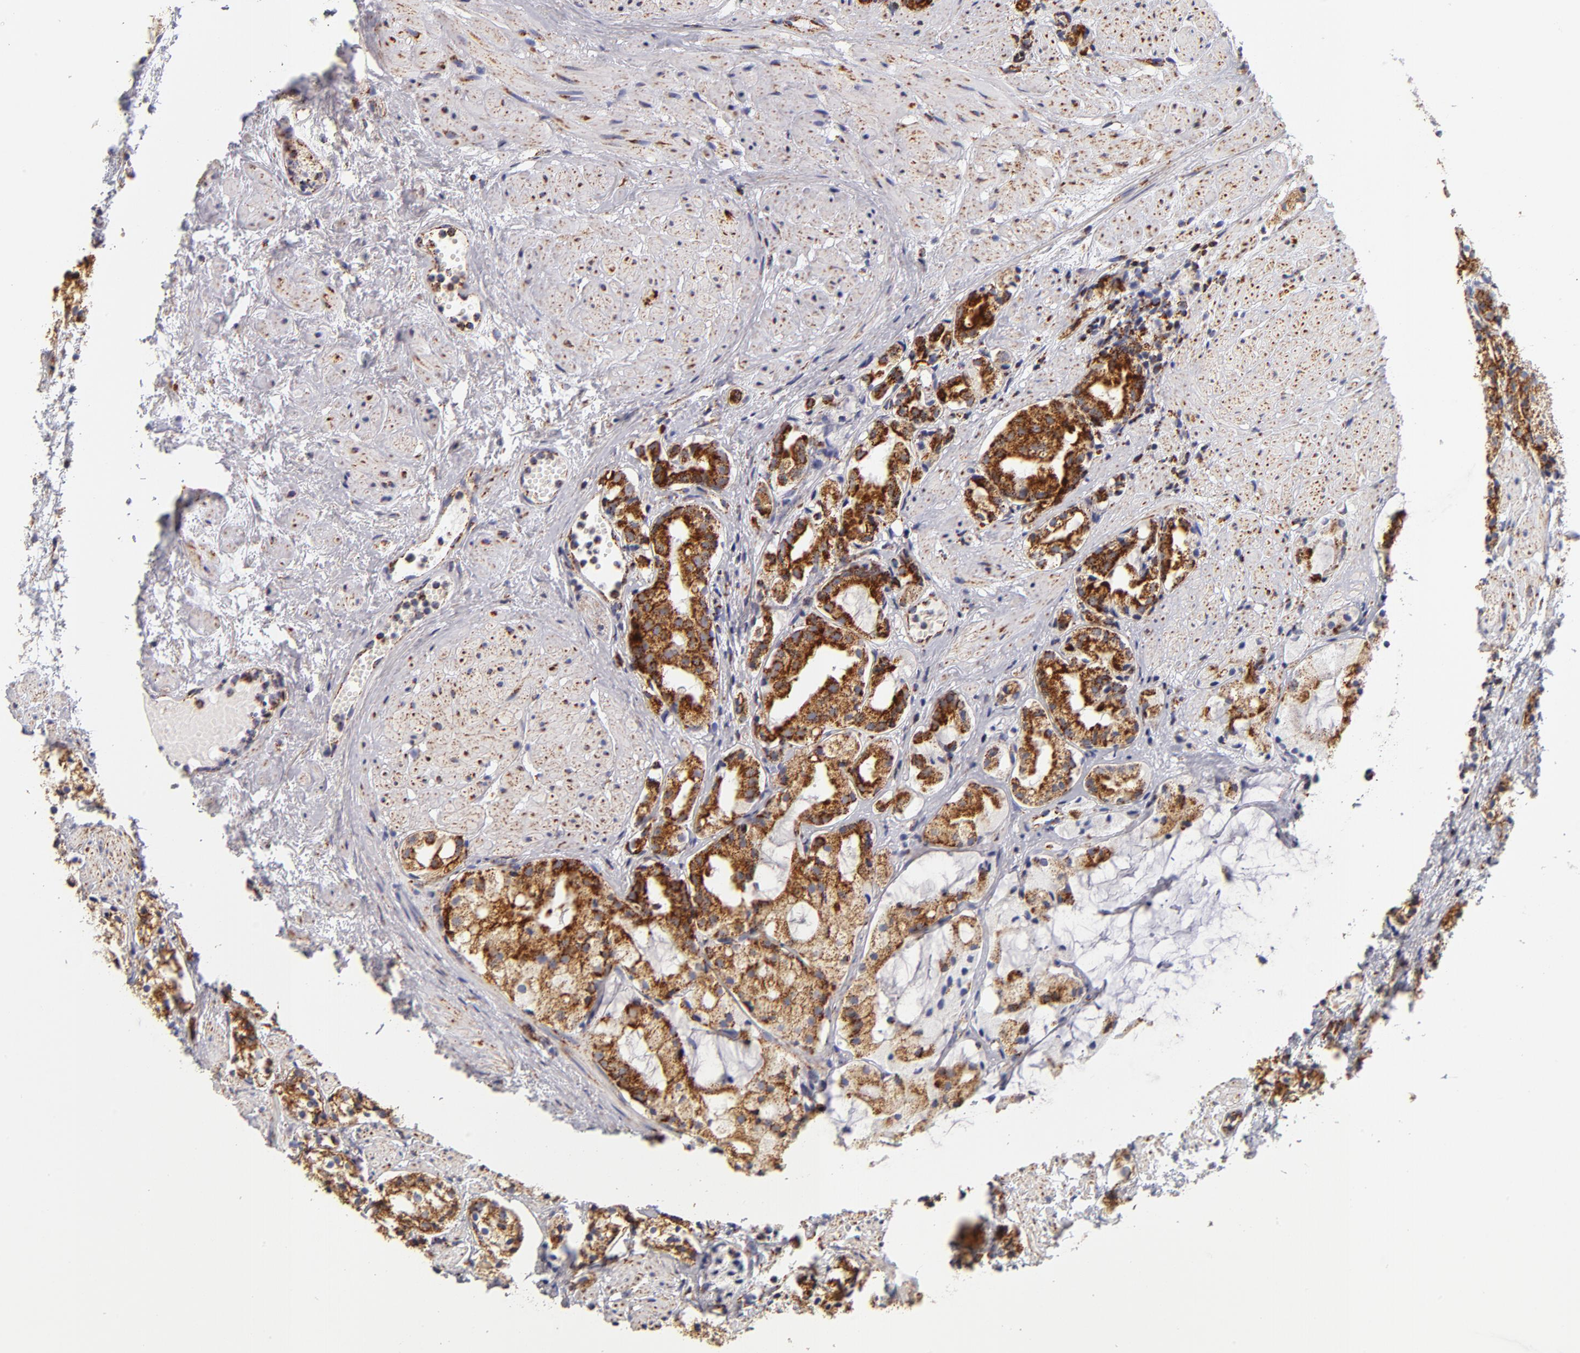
{"staining": {"intensity": "strong", "quantity": ">75%", "location": "cytoplasmic/membranous"}, "tissue": "prostate cancer", "cell_type": "Tumor cells", "image_type": "cancer", "snomed": [{"axis": "morphology", "description": "Adenocarcinoma, High grade"}, {"axis": "topography", "description": "Prostate"}], "caption": "A brown stain shows strong cytoplasmic/membranous expression of a protein in human prostate cancer tumor cells. (brown staining indicates protein expression, while blue staining denotes nuclei).", "gene": "ECHS1", "patient": {"sex": "male", "age": 85}}